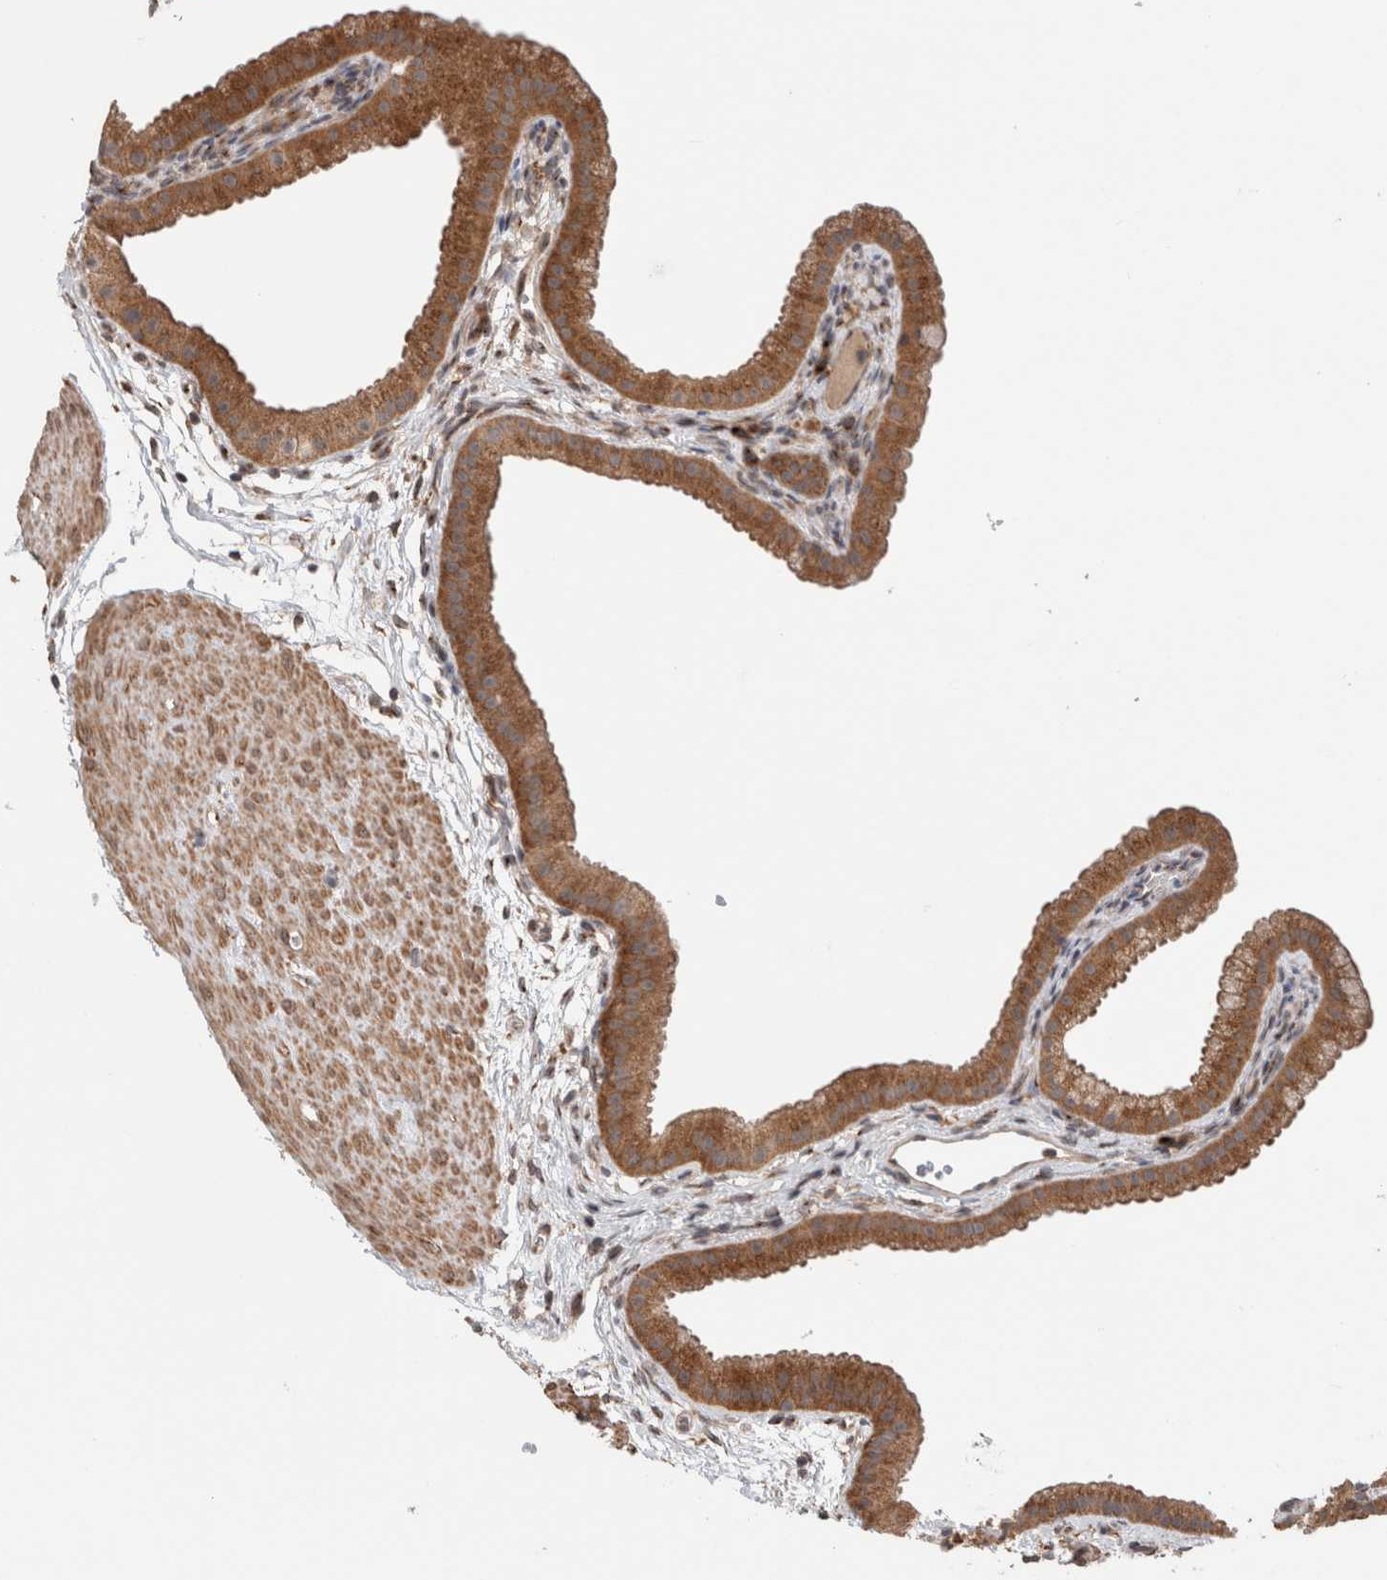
{"staining": {"intensity": "moderate", "quantity": ">75%", "location": "cytoplasmic/membranous"}, "tissue": "gallbladder", "cell_type": "Glandular cells", "image_type": "normal", "snomed": [{"axis": "morphology", "description": "Normal tissue, NOS"}, {"axis": "topography", "description": "Gallbladder"}], "caption": "A brown stain shows moderate cytoplasmic/membranous expression of a protein in glandular cells of unremarkable human gallbladder.", "gene": "TRIM5", "patient": {"sex": "female", "age": 64}}